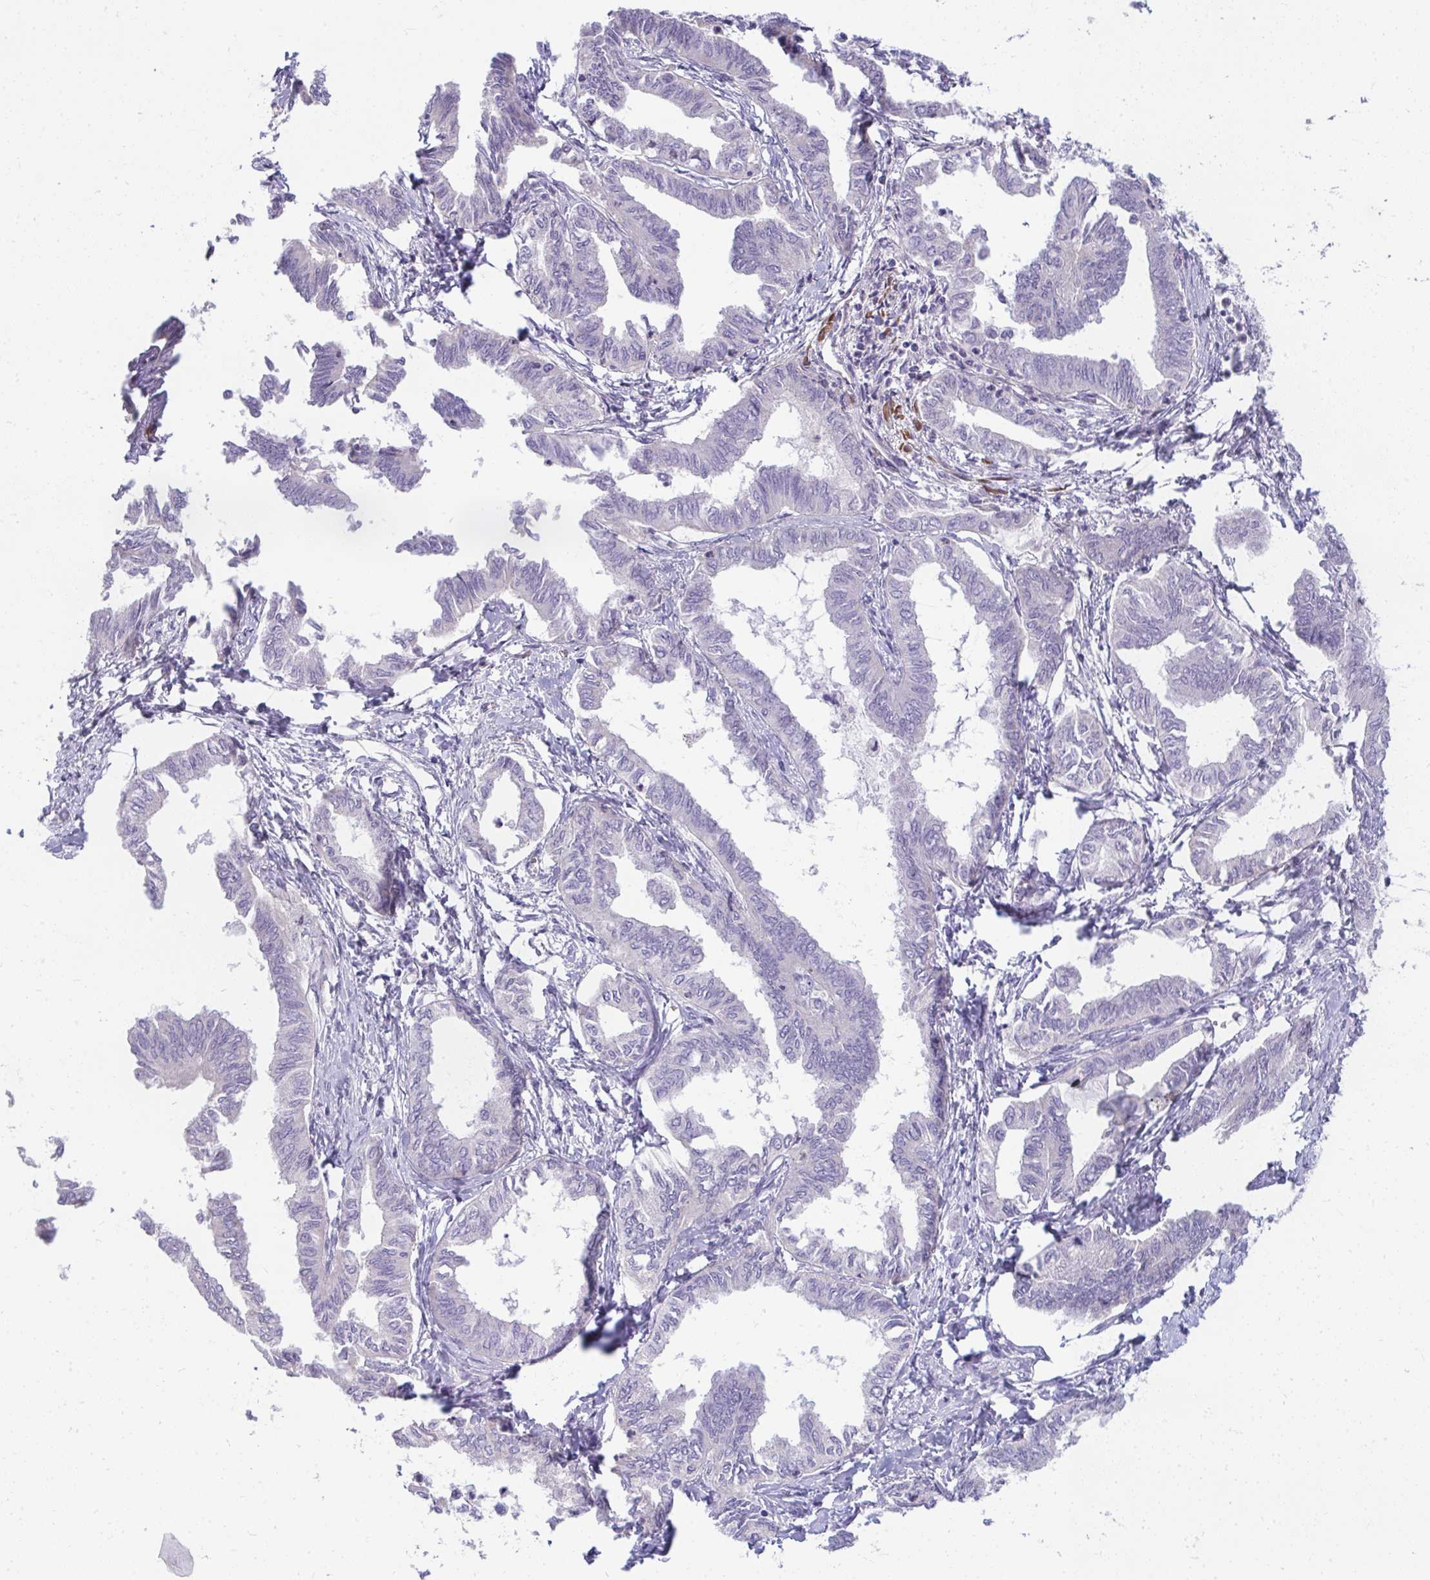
{"staining": {"intensity": "negative", "quantity": "none", "location": "none"}, "tissue": "ovarian cancer", "cell_type": "Tumor cells", "image_type": "cancer", "snomed": [{"axis": "morphology", "description": "Carcinoma, endometroid"}, {"axis": "topography", "description": "Ovary"}], "caption": "Micrograph shows no significant protein staining in tumor cells of ovarian cancer (endometroid carcinoma).", "gene": "PIGZ", "patient": {"sex": "female", "age": 70}}